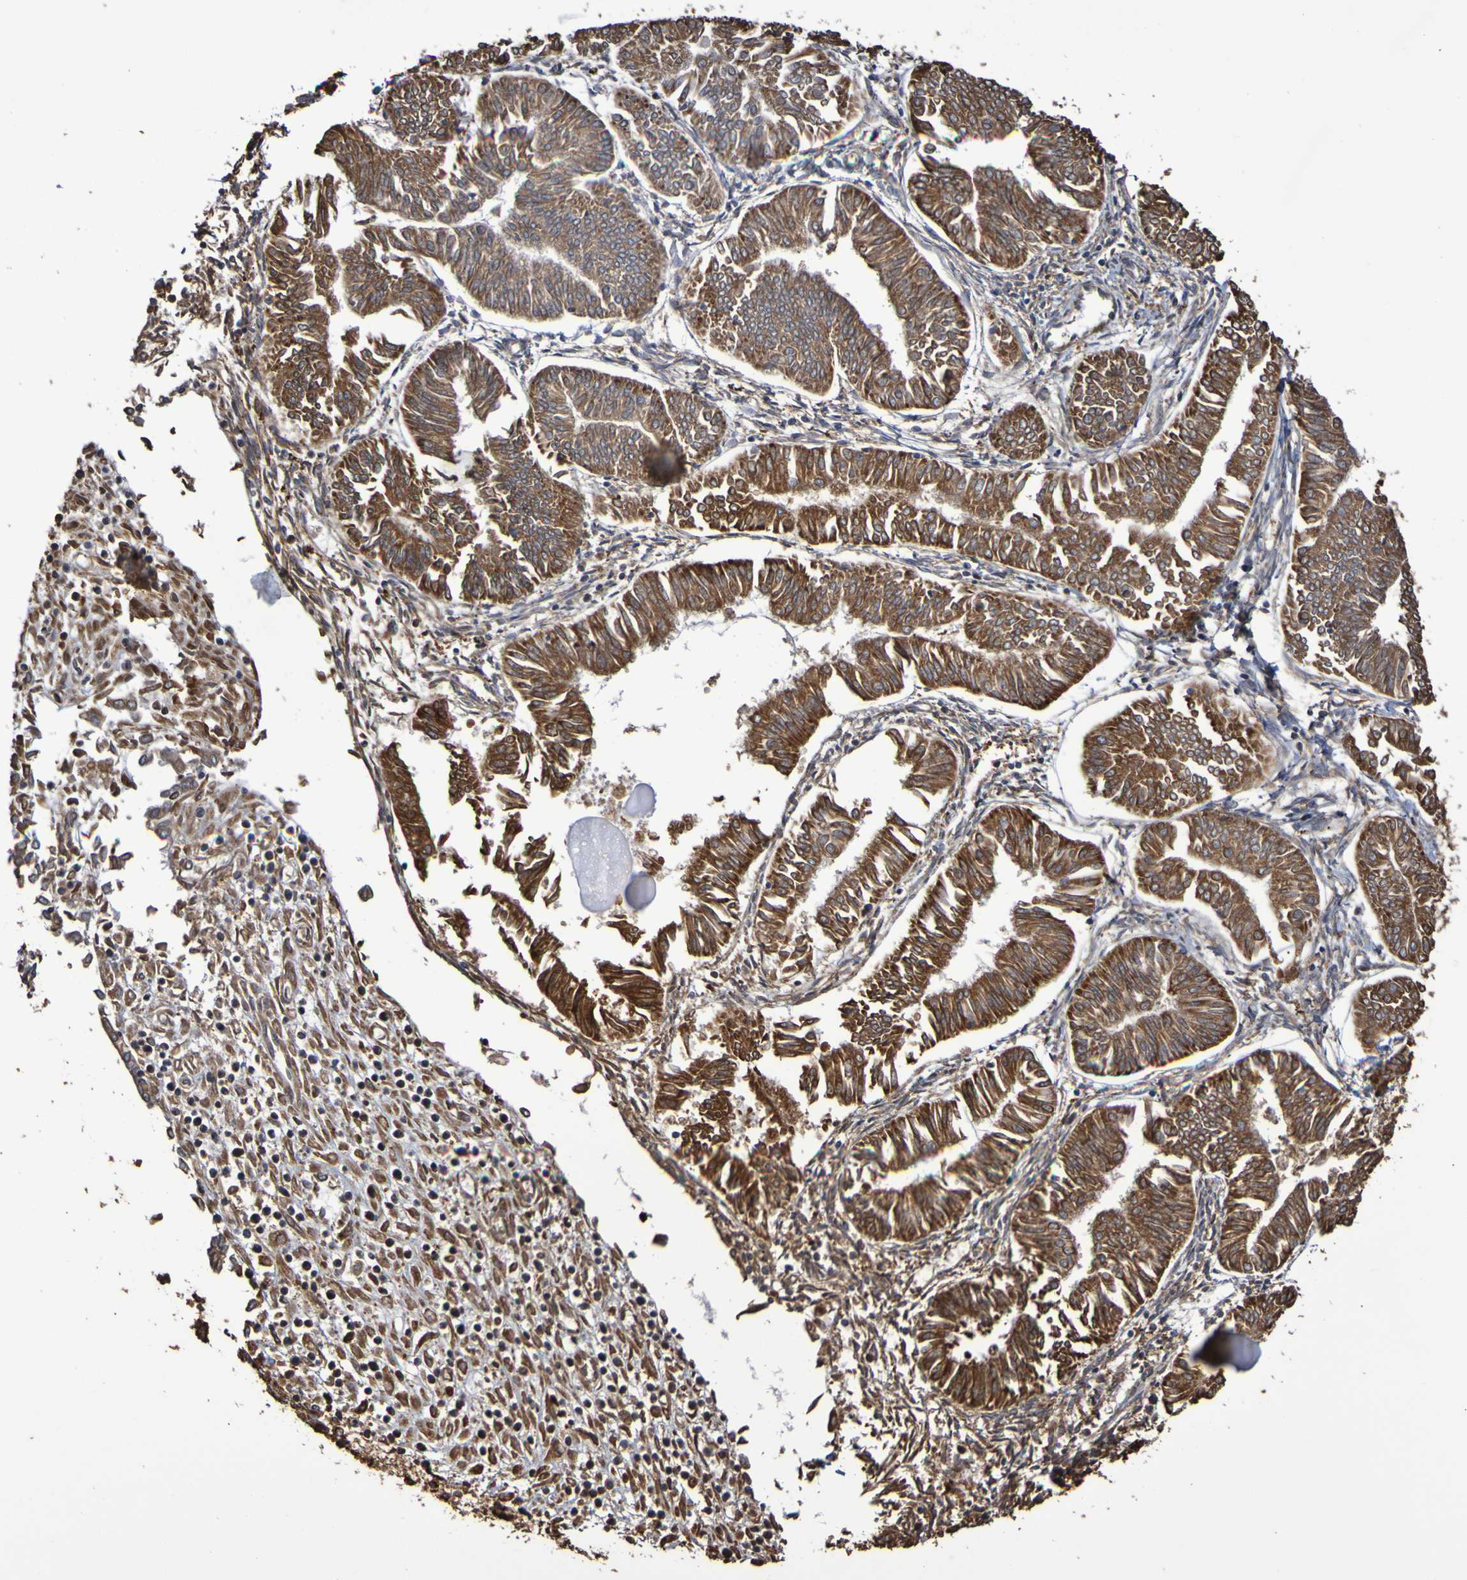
{"staining": {"intensity": "strong", "quantity": ">75%", "location": "cytoplasmic/membranous"}, "tissue": "endometrial cancer", "cell_type": "Tumor cells", "image_type": "cancer", "snomed": [{"axis": "morphology", "description": "Adenocarcinoma, NOS"}, {"axis": "topography", "description": "Endometrium"}], "caption": "Protein expression by immunohistochemistry exhibits strong cytoplasmic/membranous positivity in approximately >75% of tumor cells in adenocarcinoma (endometrial). (Brightfield microscopy of DAB IHC at high magnification).", "gene": "RAB11A", "patient": {"sex": "female", "age": 53}}